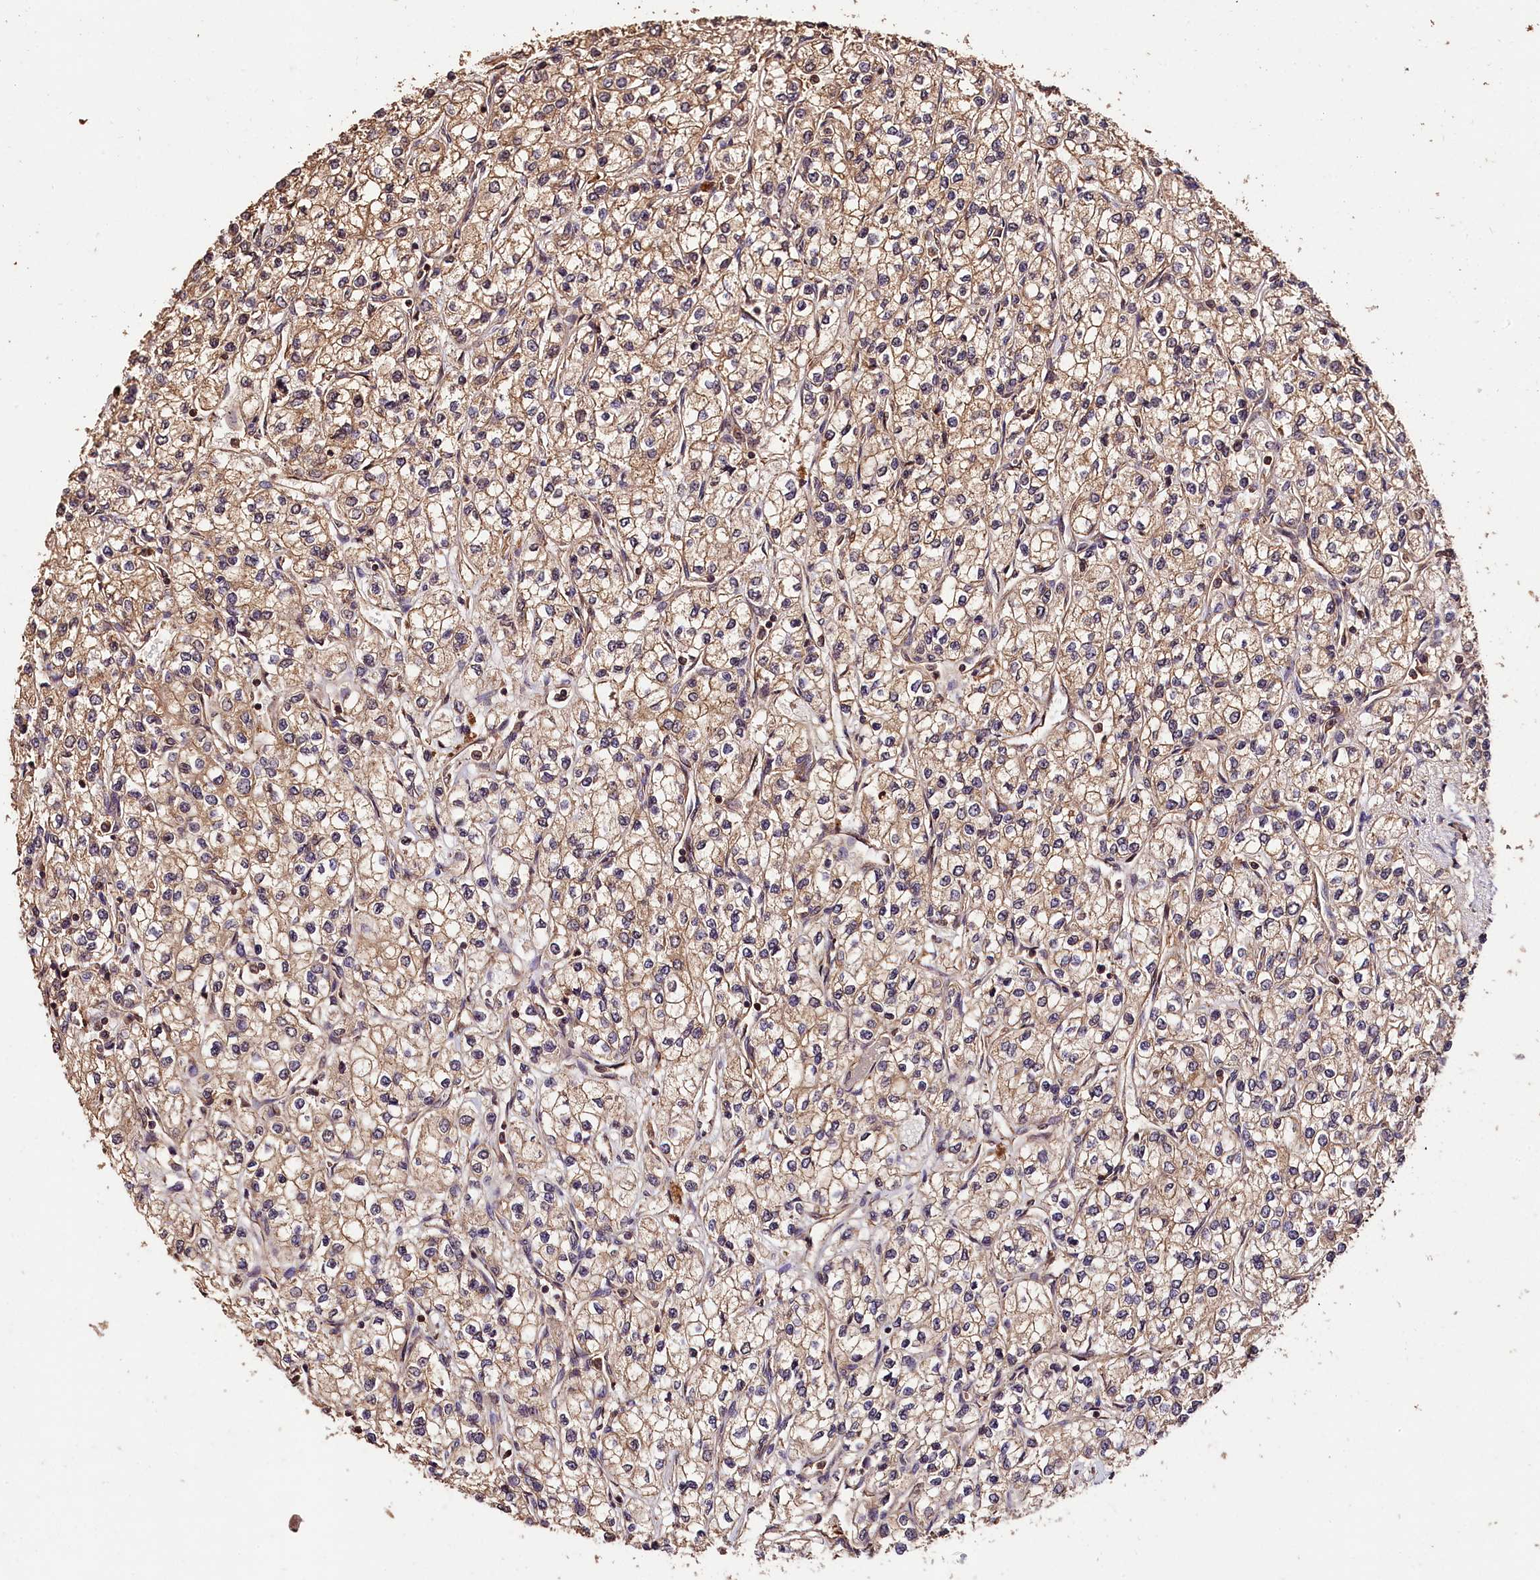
{"staining": {"intensity": "weak", "quantity": ">75%", "location": "cytoplasmic/membranous"}, "tissue": "renal cancer", "cell_type": "Tumor cells", "image_type": "cancer", "snomed": [{"axis": "morphology", "description": "Adenocarcinoma, NOS"}, {"axis": "topography", "description": "Kidney"}], "caption": "Adenocarcinoma (renal) stained for a protein (brown) reveals weak cytoplasmic/membranous positive staining in about >75% of tumor cells.", "gene": "KPTN", "patient": {"sex": "male", "age": 80}}